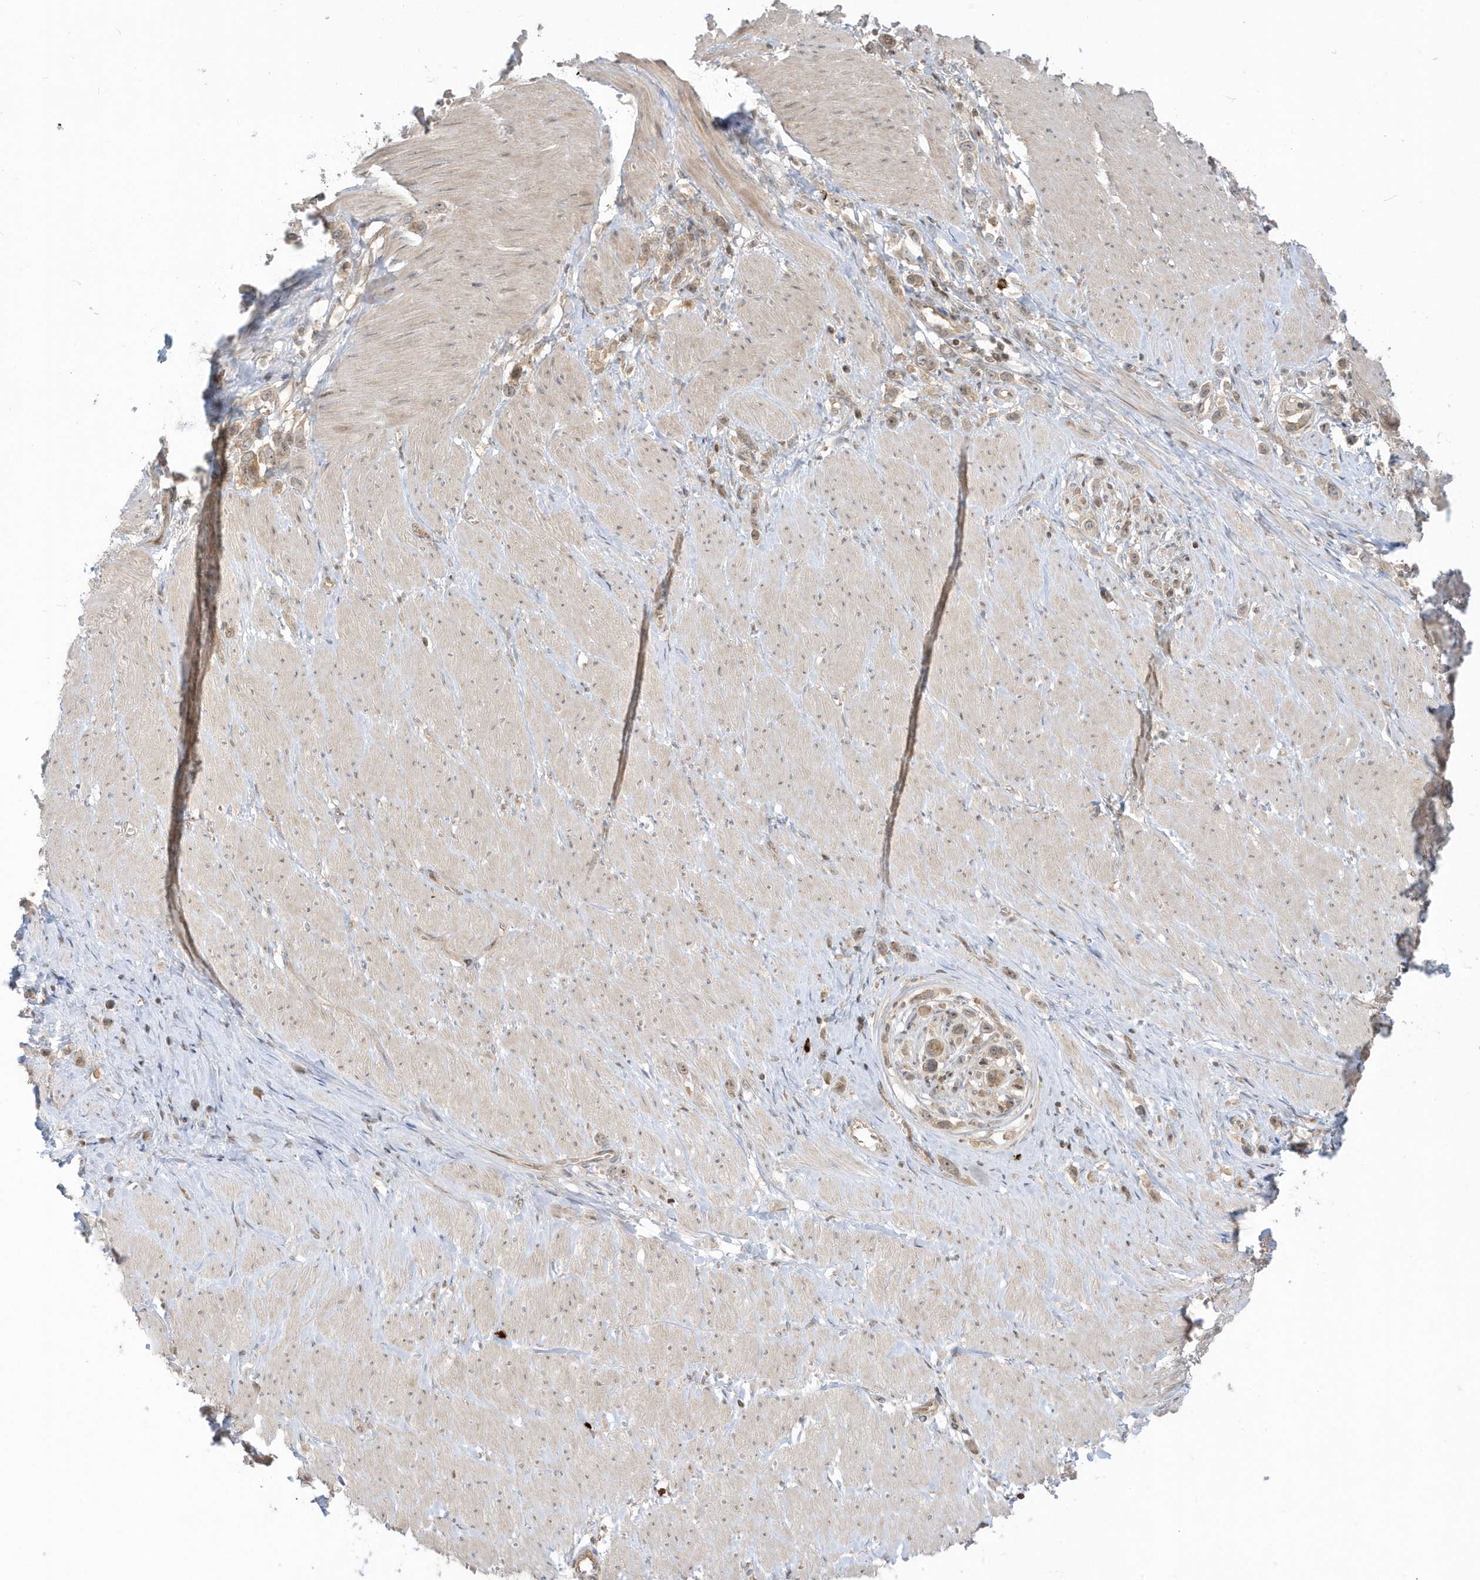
{"staining": {"intensity": "weak", "quantity": ">75%", "location": "cytoplasmic/membranous,nuclear"}, "tissue": "stomach cancer", "cell_type": "Tumor cells", "image_type": "cancer", "snomed": [{"axis": "morphology", "description": "Normal tissue, NOS"}, {"axis": "morphology", "description": "Adenocarcinoma, NOS"}, {"axis": "topography", "description": "Stomach, upper"}, {"axis": "topography", "description": "Stomach"}], "caption": "Human stomach cancer (adenocarcinoma) stained with a brown dye reveals weak cytoplasmic/membranous and nuclear positive expression in about >75% of tumor cells.", "gene": "PPP1R7", "patient": {"sex": "female", "age": 65}}